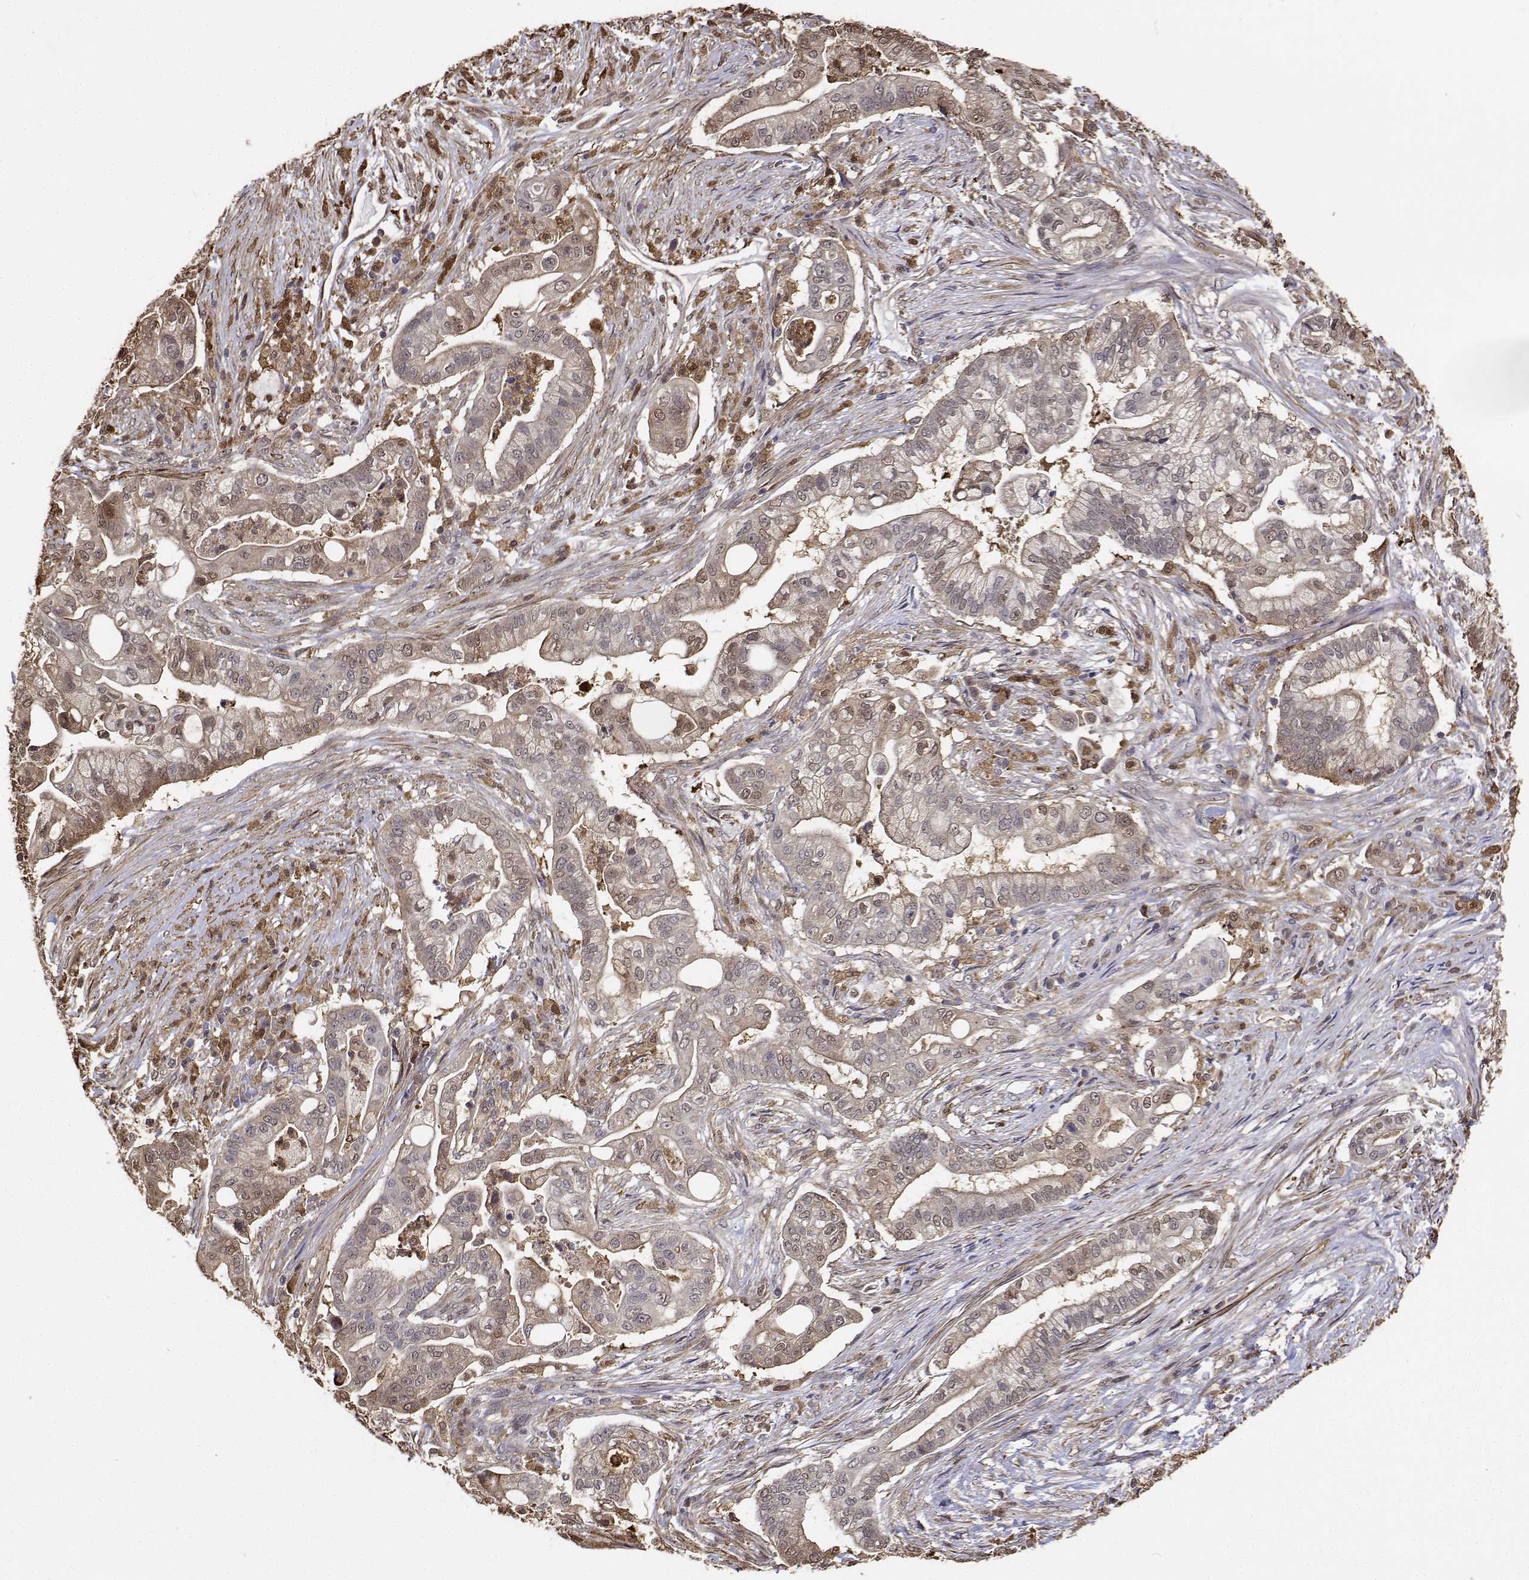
{"staining": {"intensity": "weak", "quantity": "<25%", "location": "cytoplasmic/membranous,nuclear"}, "tissue": "pancreatic cancer", "cell_type": "Tumor cells", "image_type": "cancer", "snomed": [{"axis": "morphology", "description": "Adenocarcinoma, NOS"}, {"axis": "topography", "description": "Pancreas"}], "caption": "A high-resolution photomicrograph shows immunohistochemistry staining of pancreatic cancer (adenocarcinoma), which shows no significant staining in tumor cells.", "gene": "PCID2", "patient": {"sex": "female", "age": 69}}